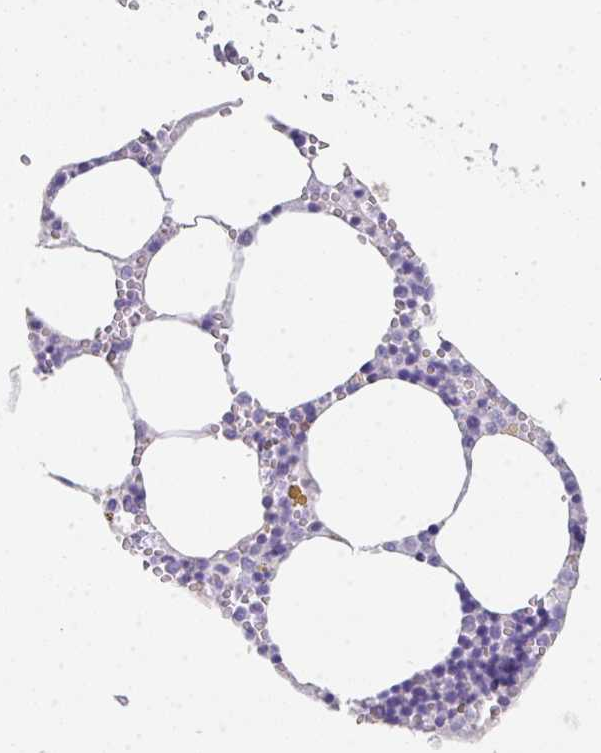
{"staining": {"intensity": "moderate", "quantity": "<25%", "location": "cytoplasmic/membranous"}, "tissue": "bone marrow", "cell_type": "Hematopoietic cells", "image_type": "normal", "snomed": [{"axis": "morphology", "description": "Normal tissue, NOS"}, {"axis": "topography", "description": "Bone marrow"}], "caption": "Protein staining reveals moderate cytoplasmic/membranous expression in about <25% of hematopoietic cells in normal bone marrow.", "gene": "DBN1", "patient": {"sex": "male", "age": 54}}